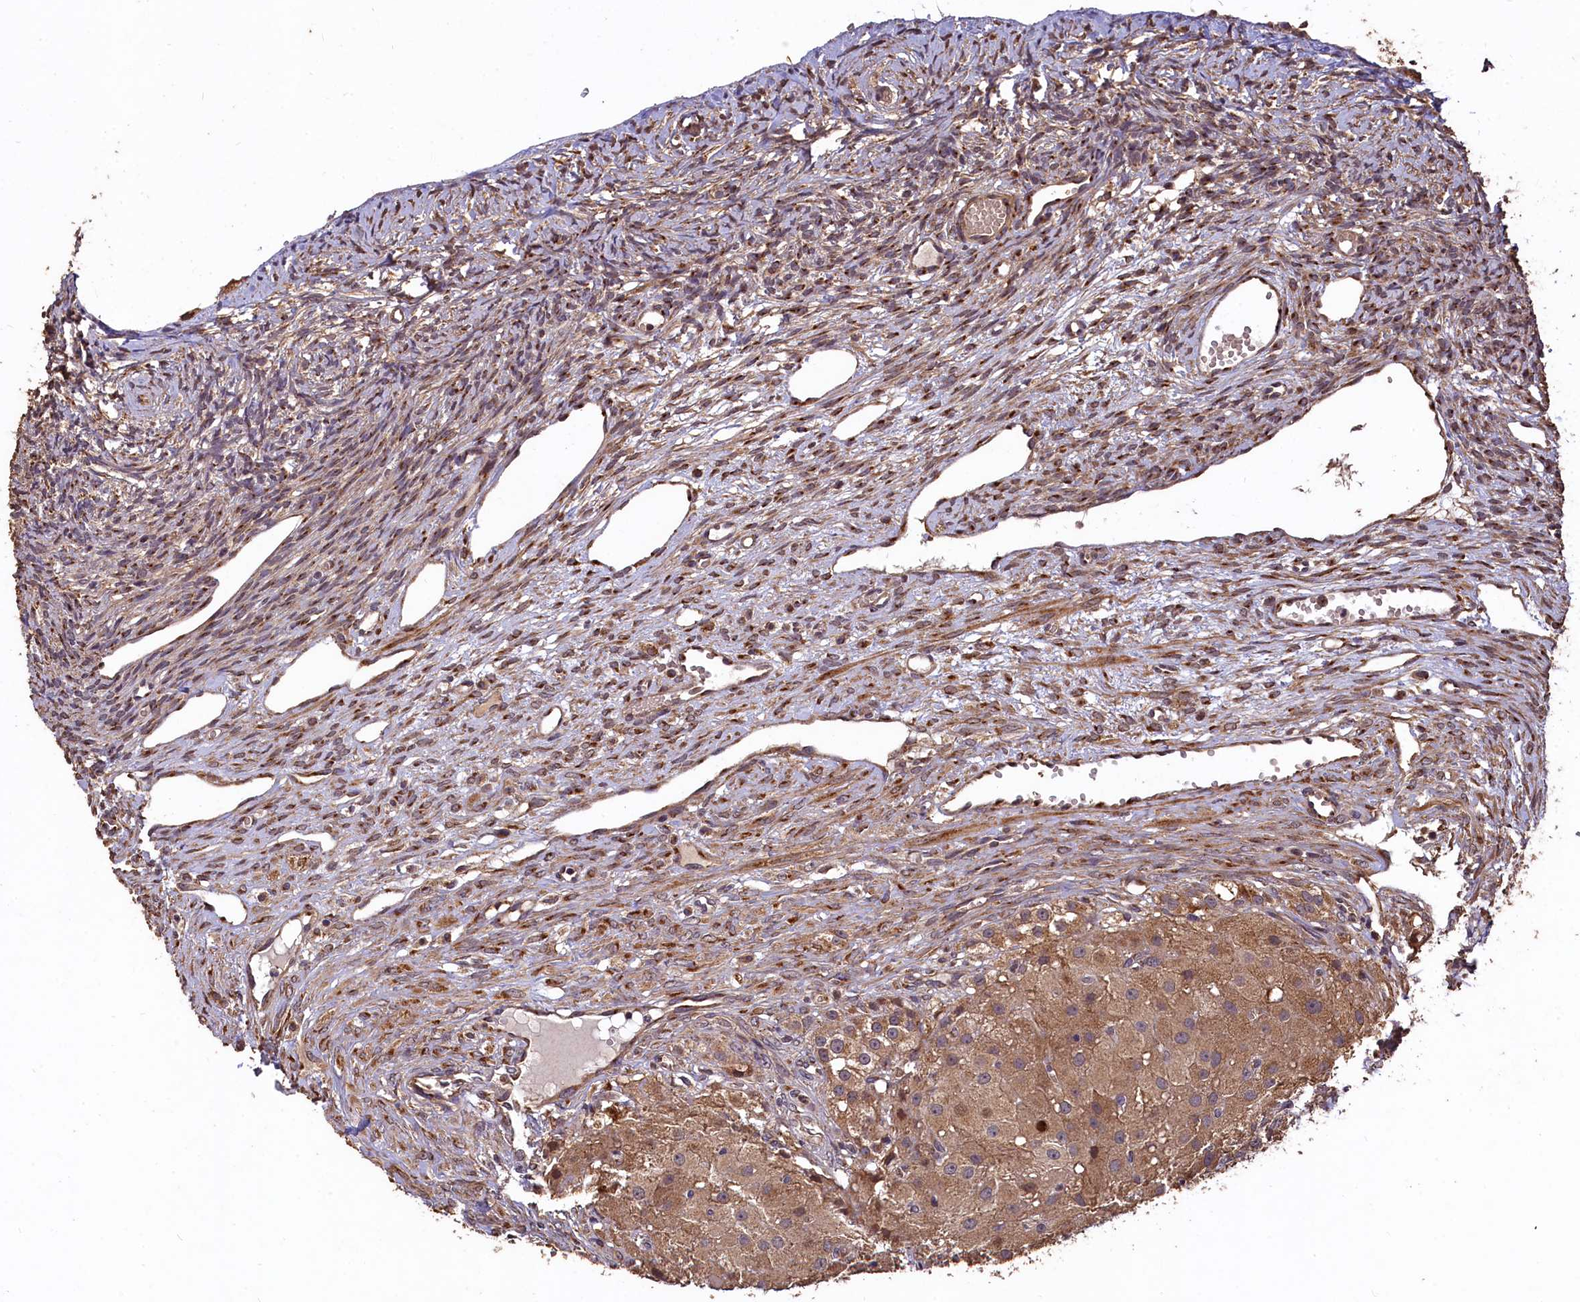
{"staining": {"intensity": "moderate", "quantity": "25%-75%", "location": "cytoplasmic/membranous"}, "tissue": "ovary", "cell_type": "Ovarian stroma cells", "image_type": "normal", "snomed": [{"axis": "morphology", "description": "Normal tissue, NOS"}, {"axis": "topography", "description": "Ovary"}], "caption": "A histopathology image of human ovary stained for a protein demonstrates moderate cytoplasmic/membranous brown staining in ovarian stroma cells. (DAB IHC, brown staining for protein, blue staining for nuclei).", "gene": "LSM4", "patient": {"sex": "female", "age": 51}}